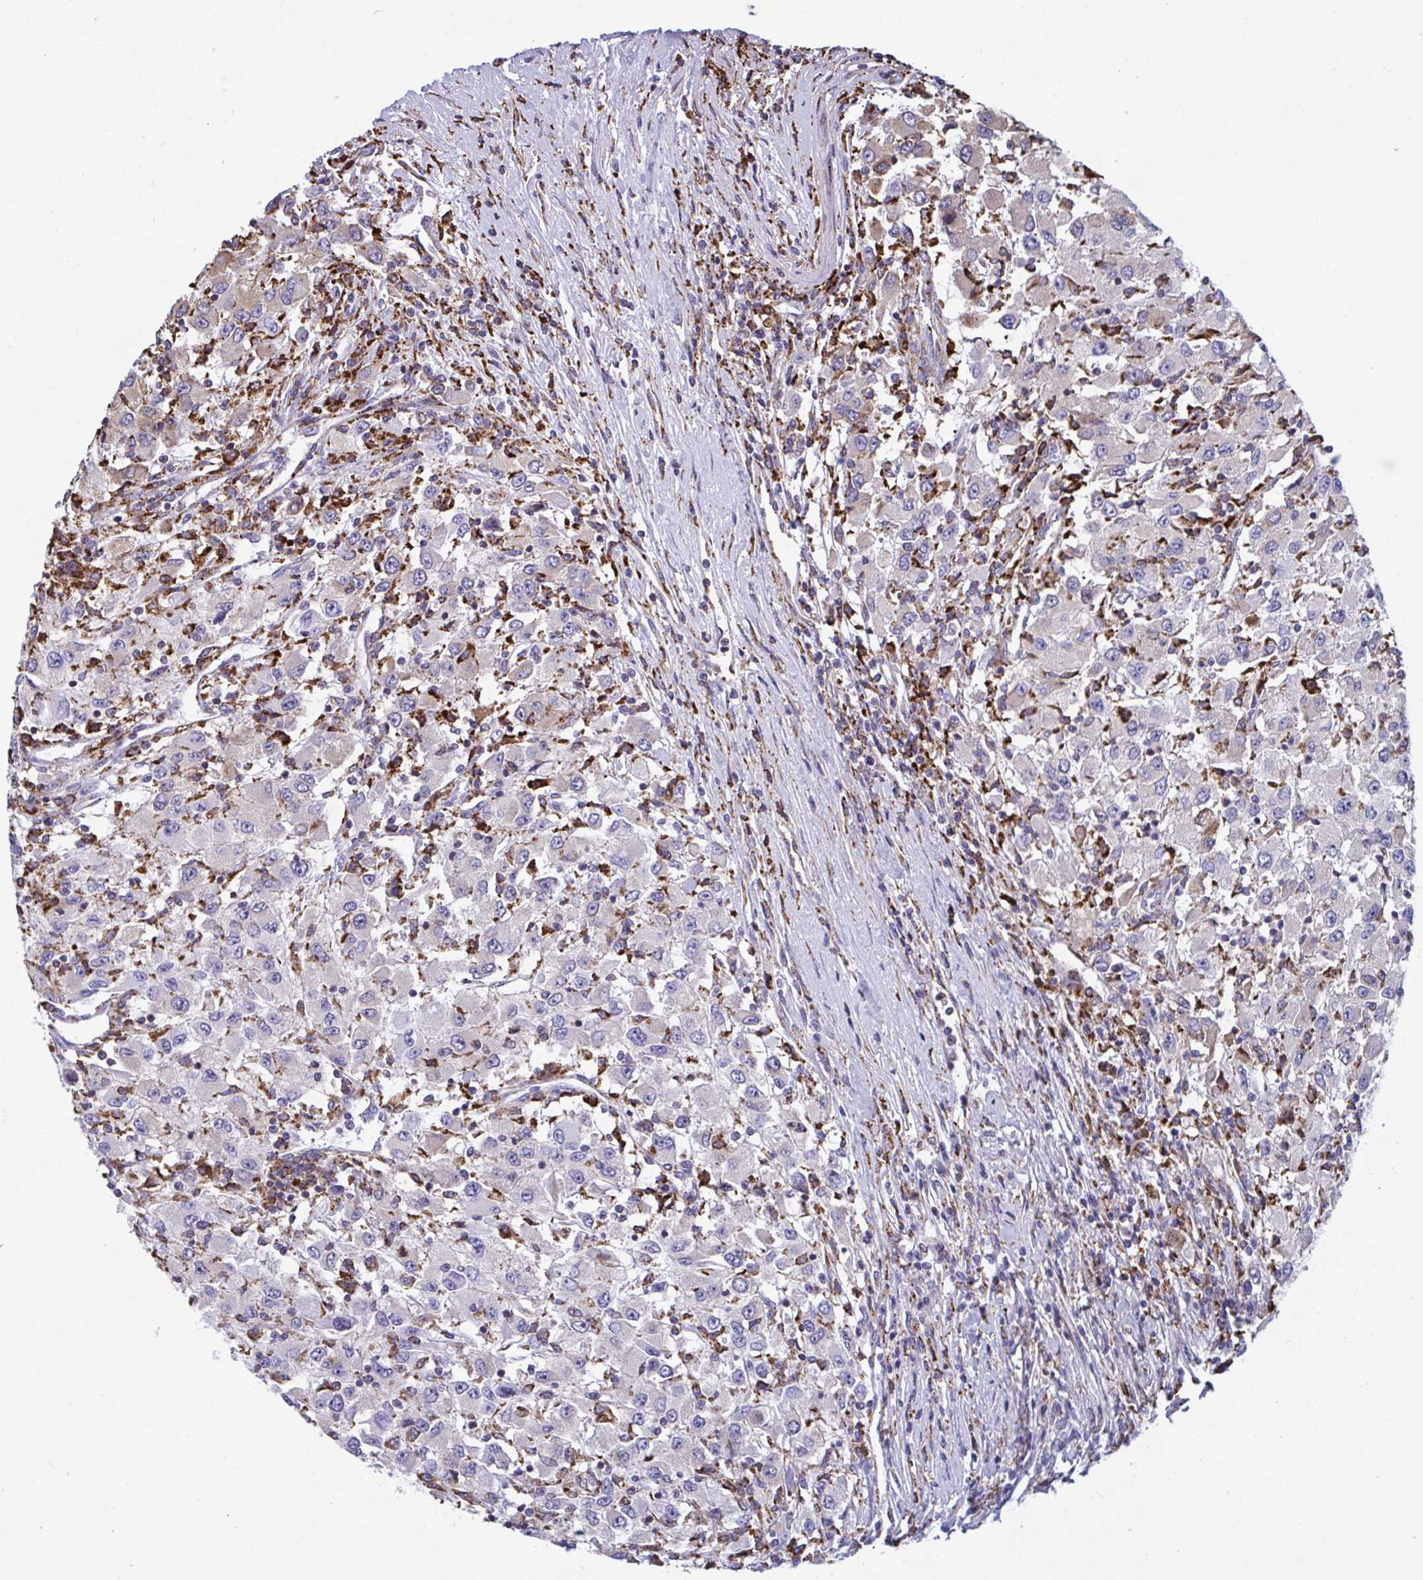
{"staining": {"intensity": "weak", "quantity": "<25%", "location": "cytoplasmic/membranous"}, "tissue": "renal cancer", "cell_type": "Tumor cells", "image_type": "cancer", "snomed": [{"axis": "morphology", "description": "Adenocarcinoma, NOS"}, {"axis": "topography", "description": "Kidney"}], "caption": "Tumor cells are negative for brown protein staining in renal cancer (adenocarcinoma).", "gene": "PEAK3", "patient": {"sex": "female", "age": 67}}